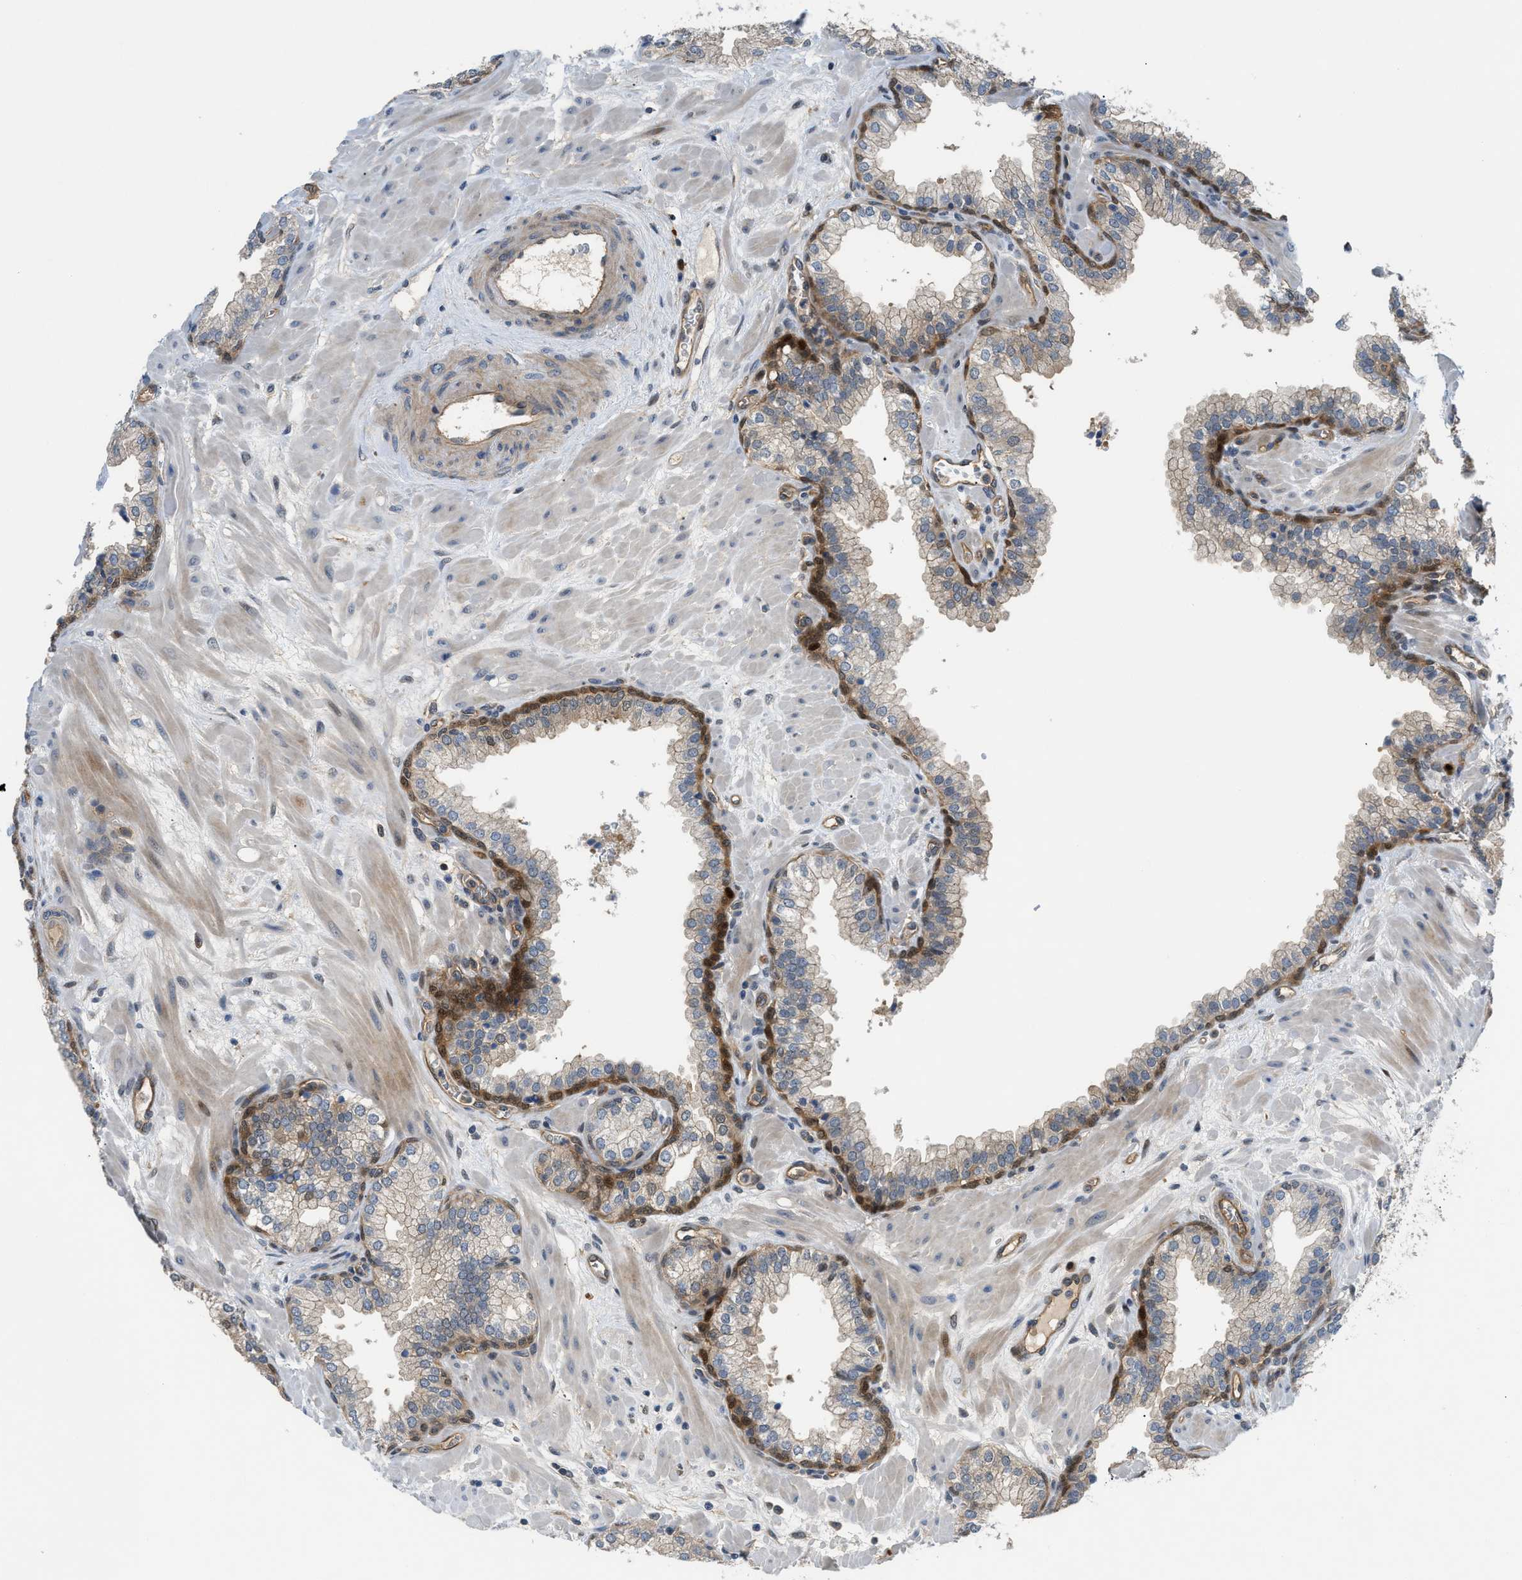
{"staining": {"intensity": "moderate", "quantity": "<25%", "location": "cytoplasmic/membranous,nuclear"}, "tissue": "prostate", "cell_type": "Glandular cells", "image_type": "normal", "snomed": [{"axis": "morphology", "description": "Normal tissue, NOS"}, {"axis": "morphology", "description": "Urothelial carcinoma, Low grade"}, {"axis": "topography", "description": "Urinary bladder"}, {"axis": "topography", "description": "Prostate"}], "caption": "Immunohistochemistry micrograph of unremarkable prostate stained for a protein (brown), which exhibits low levels of moderate cytoplasmic/membranous,nuclear positivity in about <25% of glandular cells.", "gene": "TRAK2", "patient": {"sex": "male", "age": 60}}